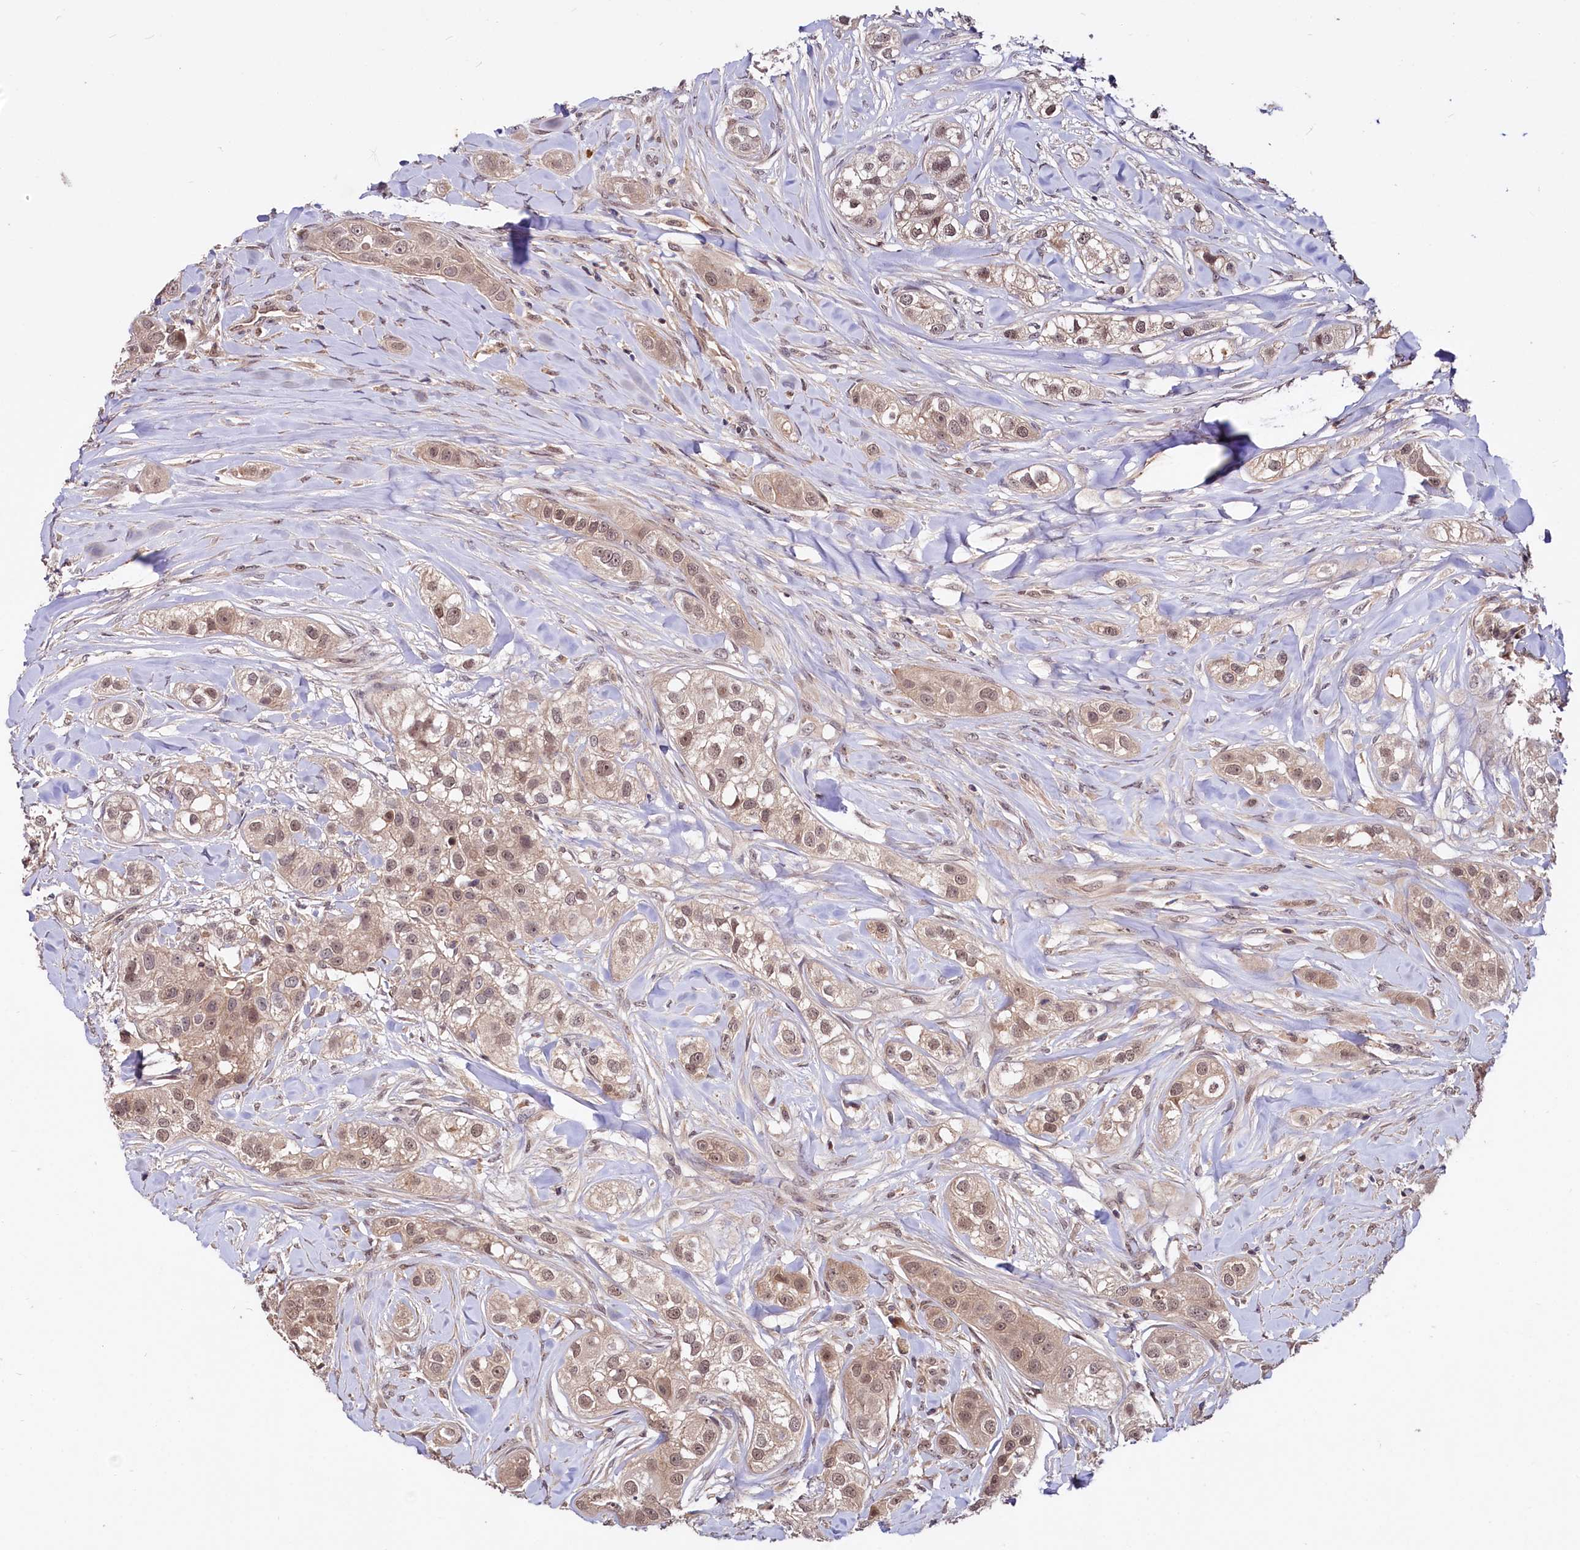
{"staining": {"intensity": "weak", "quantity": ">75%", "location": "cytoplasmic/membranous,nuclear"}, "tissue": "head and neck cancer", "cell_type": "Tumor cells", "image_type": "cancer", "snomed": [{"axis": "morphology", "description": "Normal tissue, NOS"}, {"axis": "morphology", "description": "Squamous cell carcinoma, NOS"}, {"axis": "topography", "description": "Skeletal muscle"}, {"axis": "topography", "description": "Head-Neck"}], "caption": "Weak cytoplasmic/membranous and nuclear protein staining is identified in approximately >75% of tumor cells in squamous cell carcinoma (head and neck).", "gene": "UBE3A", "patient": {"sex": "male", "age": 51}}